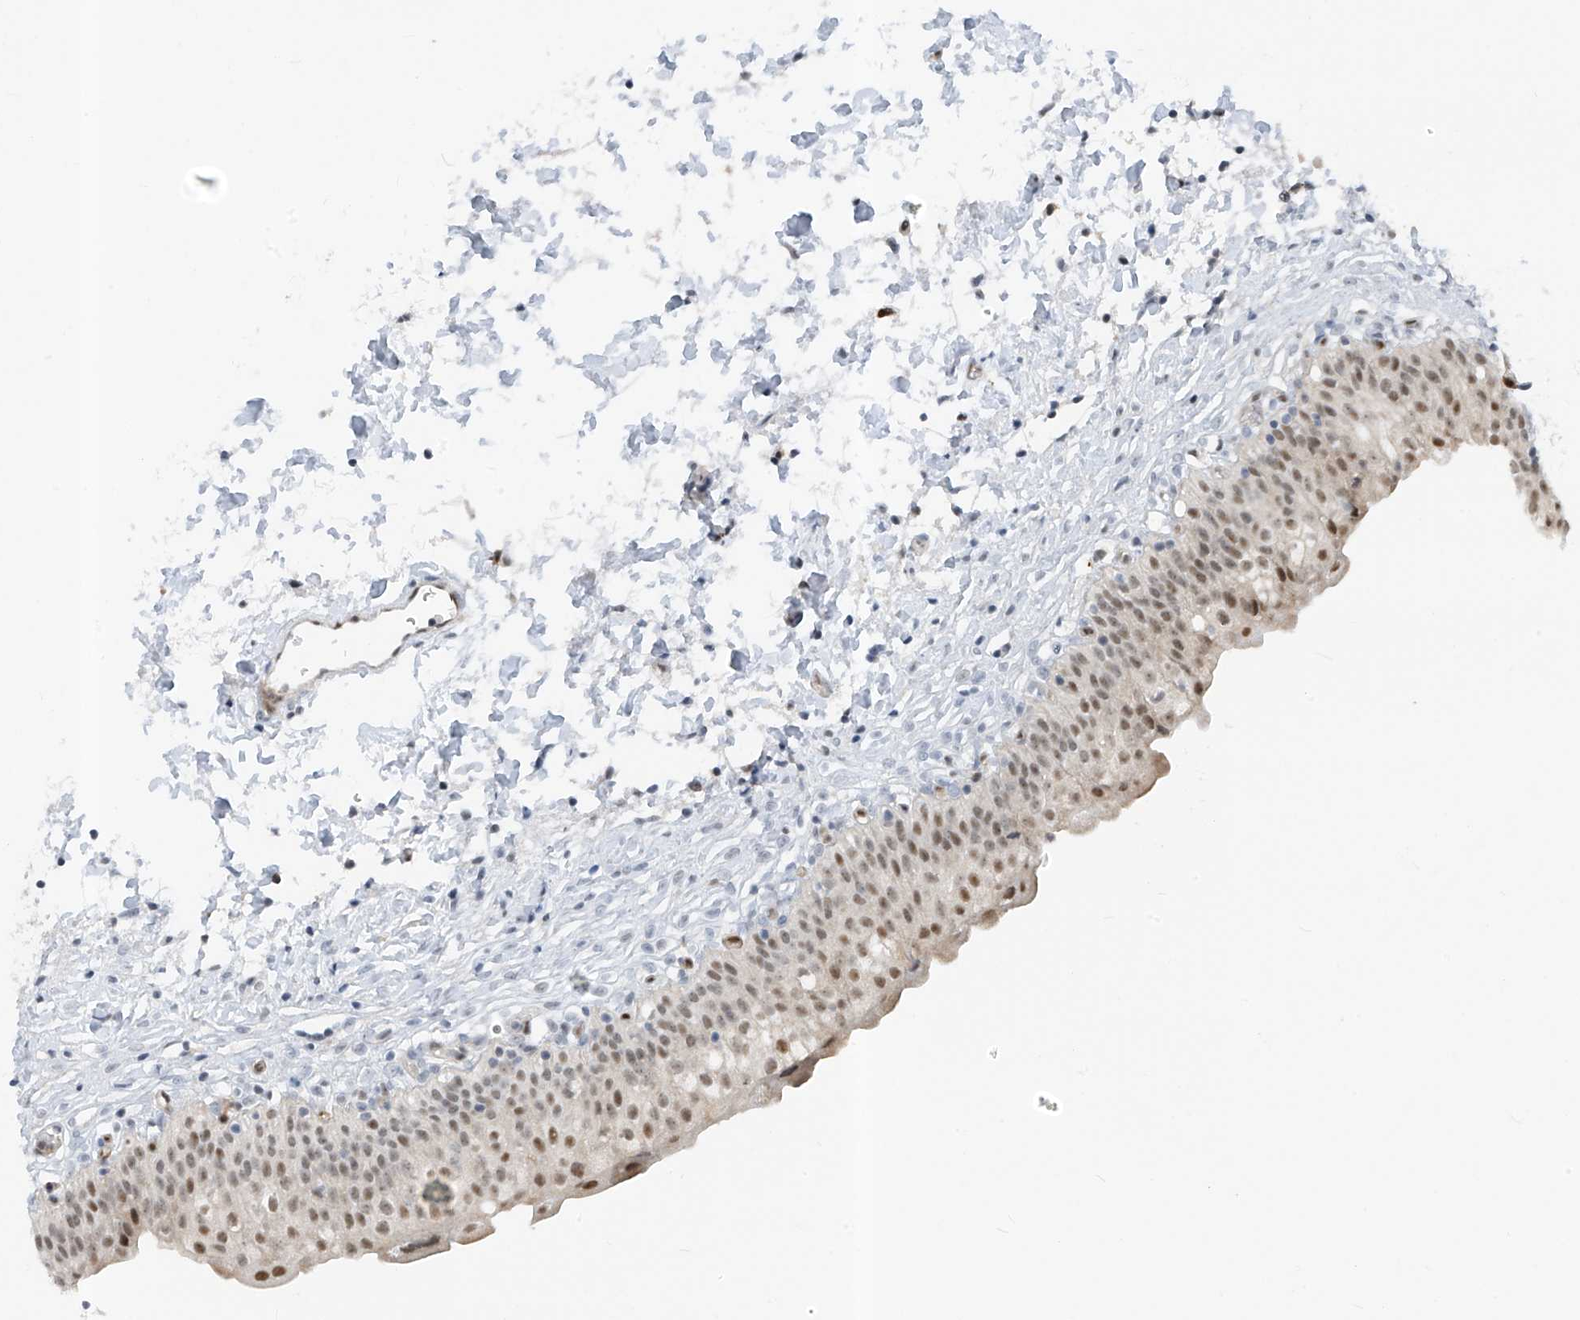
{"staining": {"intensity": "moderate", "quantity": ">75%", "location": "nuclear"}, "tissue": "urinary bladder", "cell_type": "Urothelial cells", "image_type": "normal", "snomed": [{"axis": "morphology", "description": "Normal tissue, NOS"}, {"axis": "topography", "description": "Urinary bladder"}], "caption": "IHC (DAB) staining of normal urinary bladder demonstrates moderate nuclear protein expression in approximately >75% of urothelial cells.", "gene": "RBP7", "patient": {"sex": "male", "age": 55}}